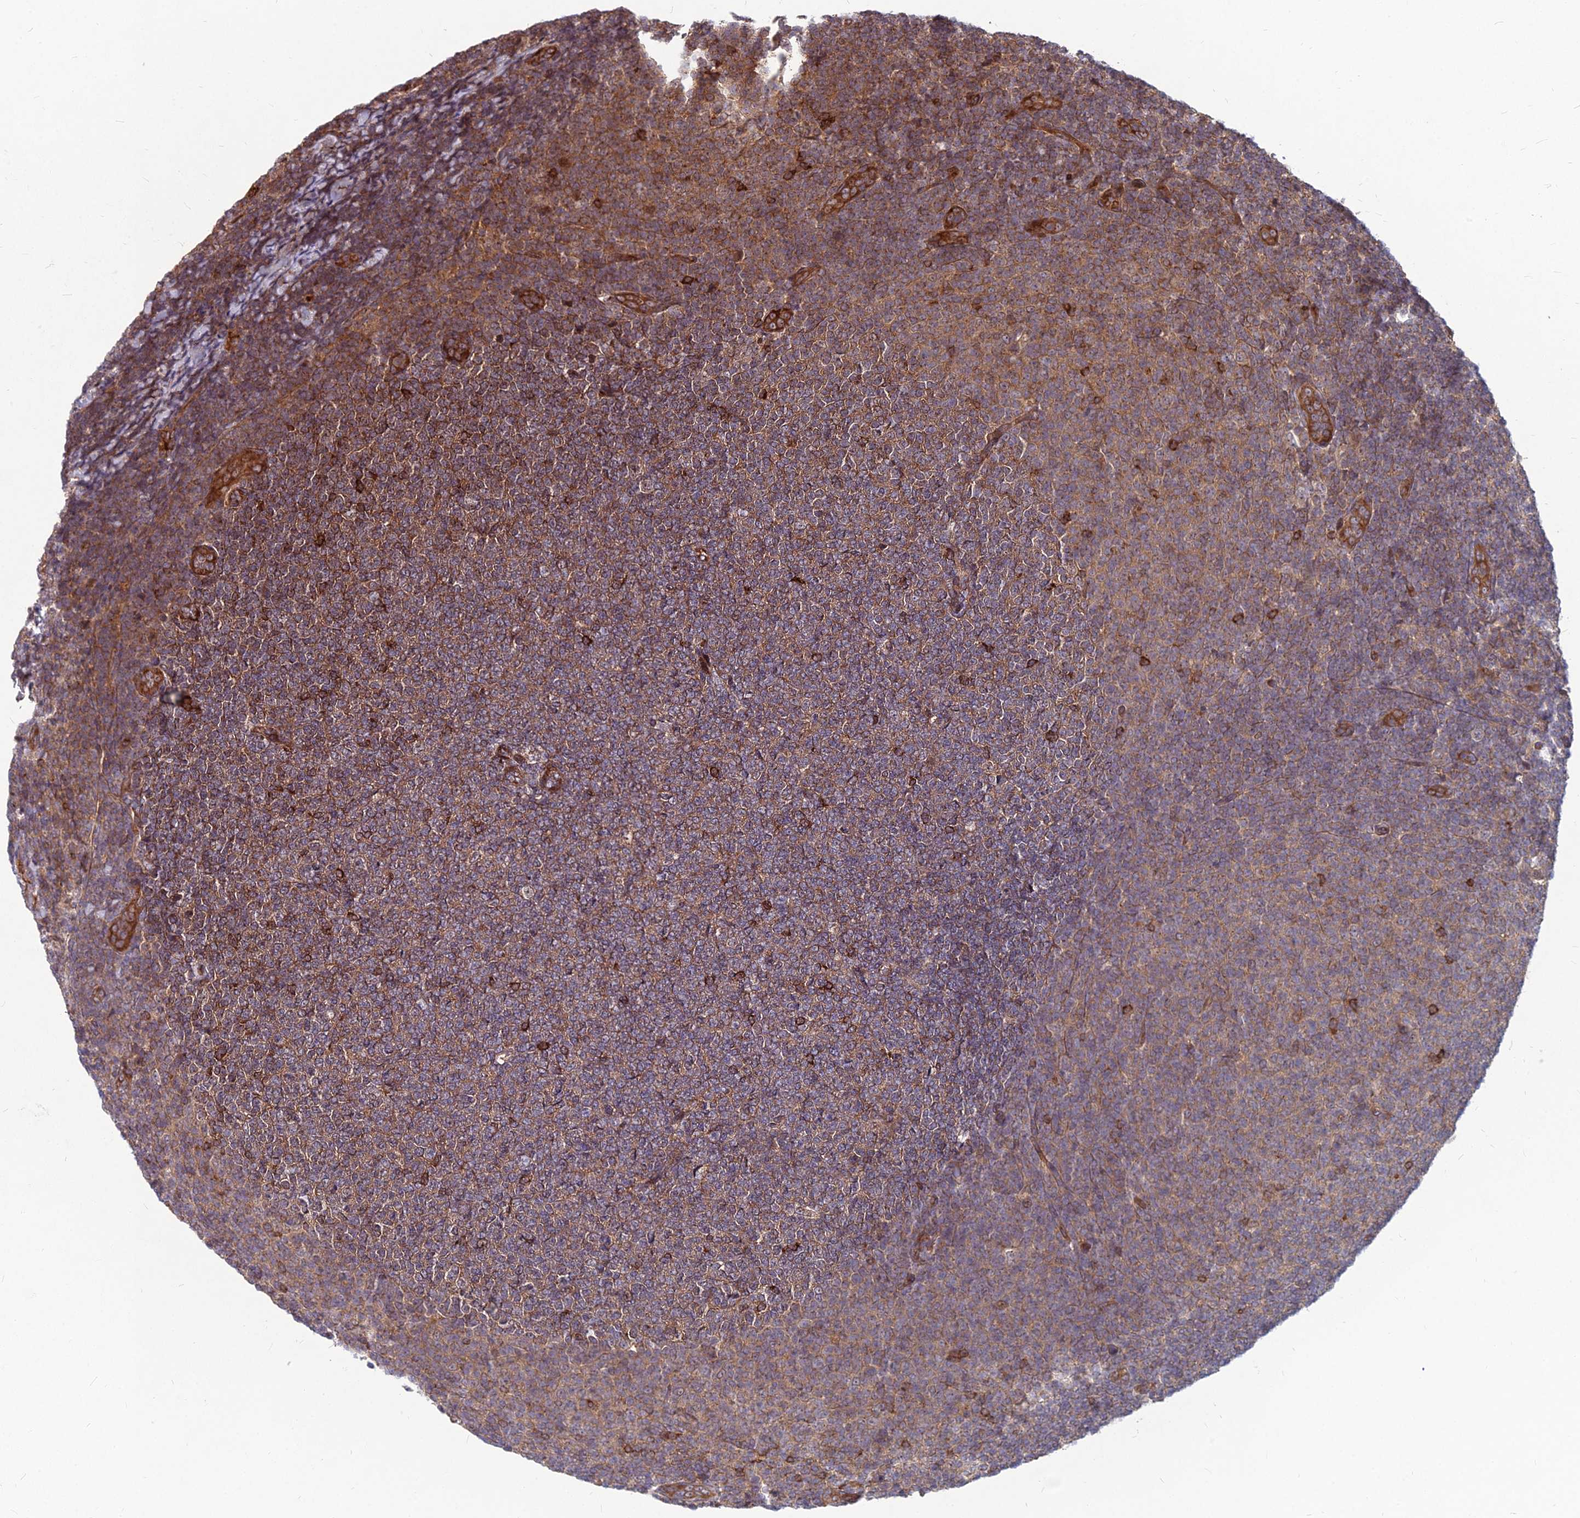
{"staining": {"intensity": "moderate", "quantity": "<25%", "location": "cytoplasmic/membranous"}, "tissue": "lymphoma", "cell_type": "Tumor cells", "image_type": "cancer", "snomed": [{"axis": "morphology", "description": "Malignant lymphoma, non-Hodgkin's type, Low grade"}, {"axis": "topography", "description": "Lymph node"}], "caption": "Immunohistochemical staining of low-grade malignant lymphoma, non-Hodgkin's type displays moderate cytoplasmic/membranous protein expression in approximately <25% of tumor cells.", "gene": "MFSD8", "patient": {"sex": "male", "age": 66}}